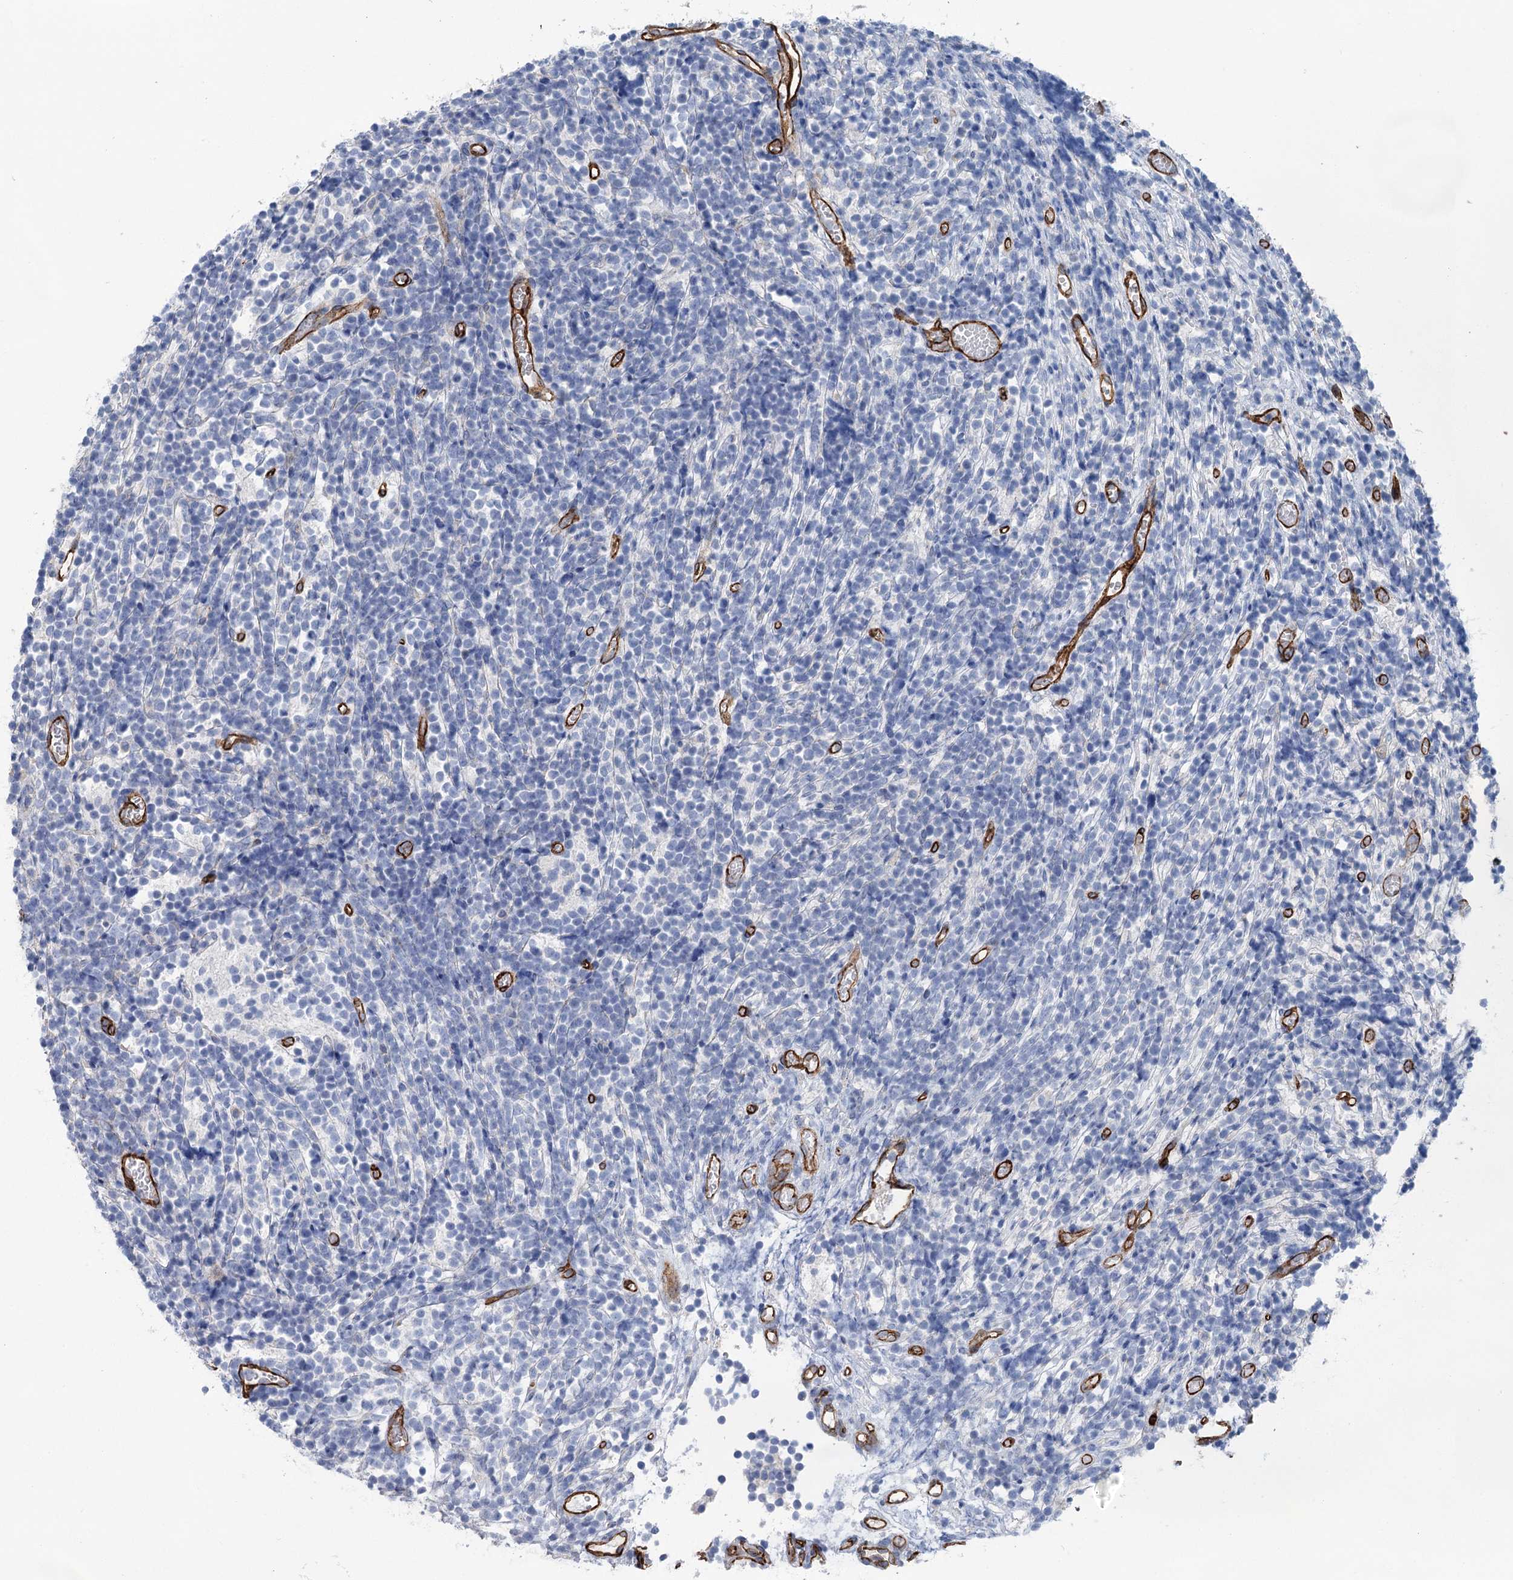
{"staining": {"intensity": "negative", "quantity": "none", "location": "none"}, "tissue": "glioma", "cell_type": "Tumor cells", "image_type": "cancer", "snomed": [{"axis": "morphology", "description": "Glioma, malignant, Low grade"}, {"axis": "topography", "description": "Brain"}], "caption": "Glioma was stained to show a protein in brown. There is no significant positivity in tumor cells.", "gene": "IQSEC1", "patient": {"sex": "female", "age": 1}}